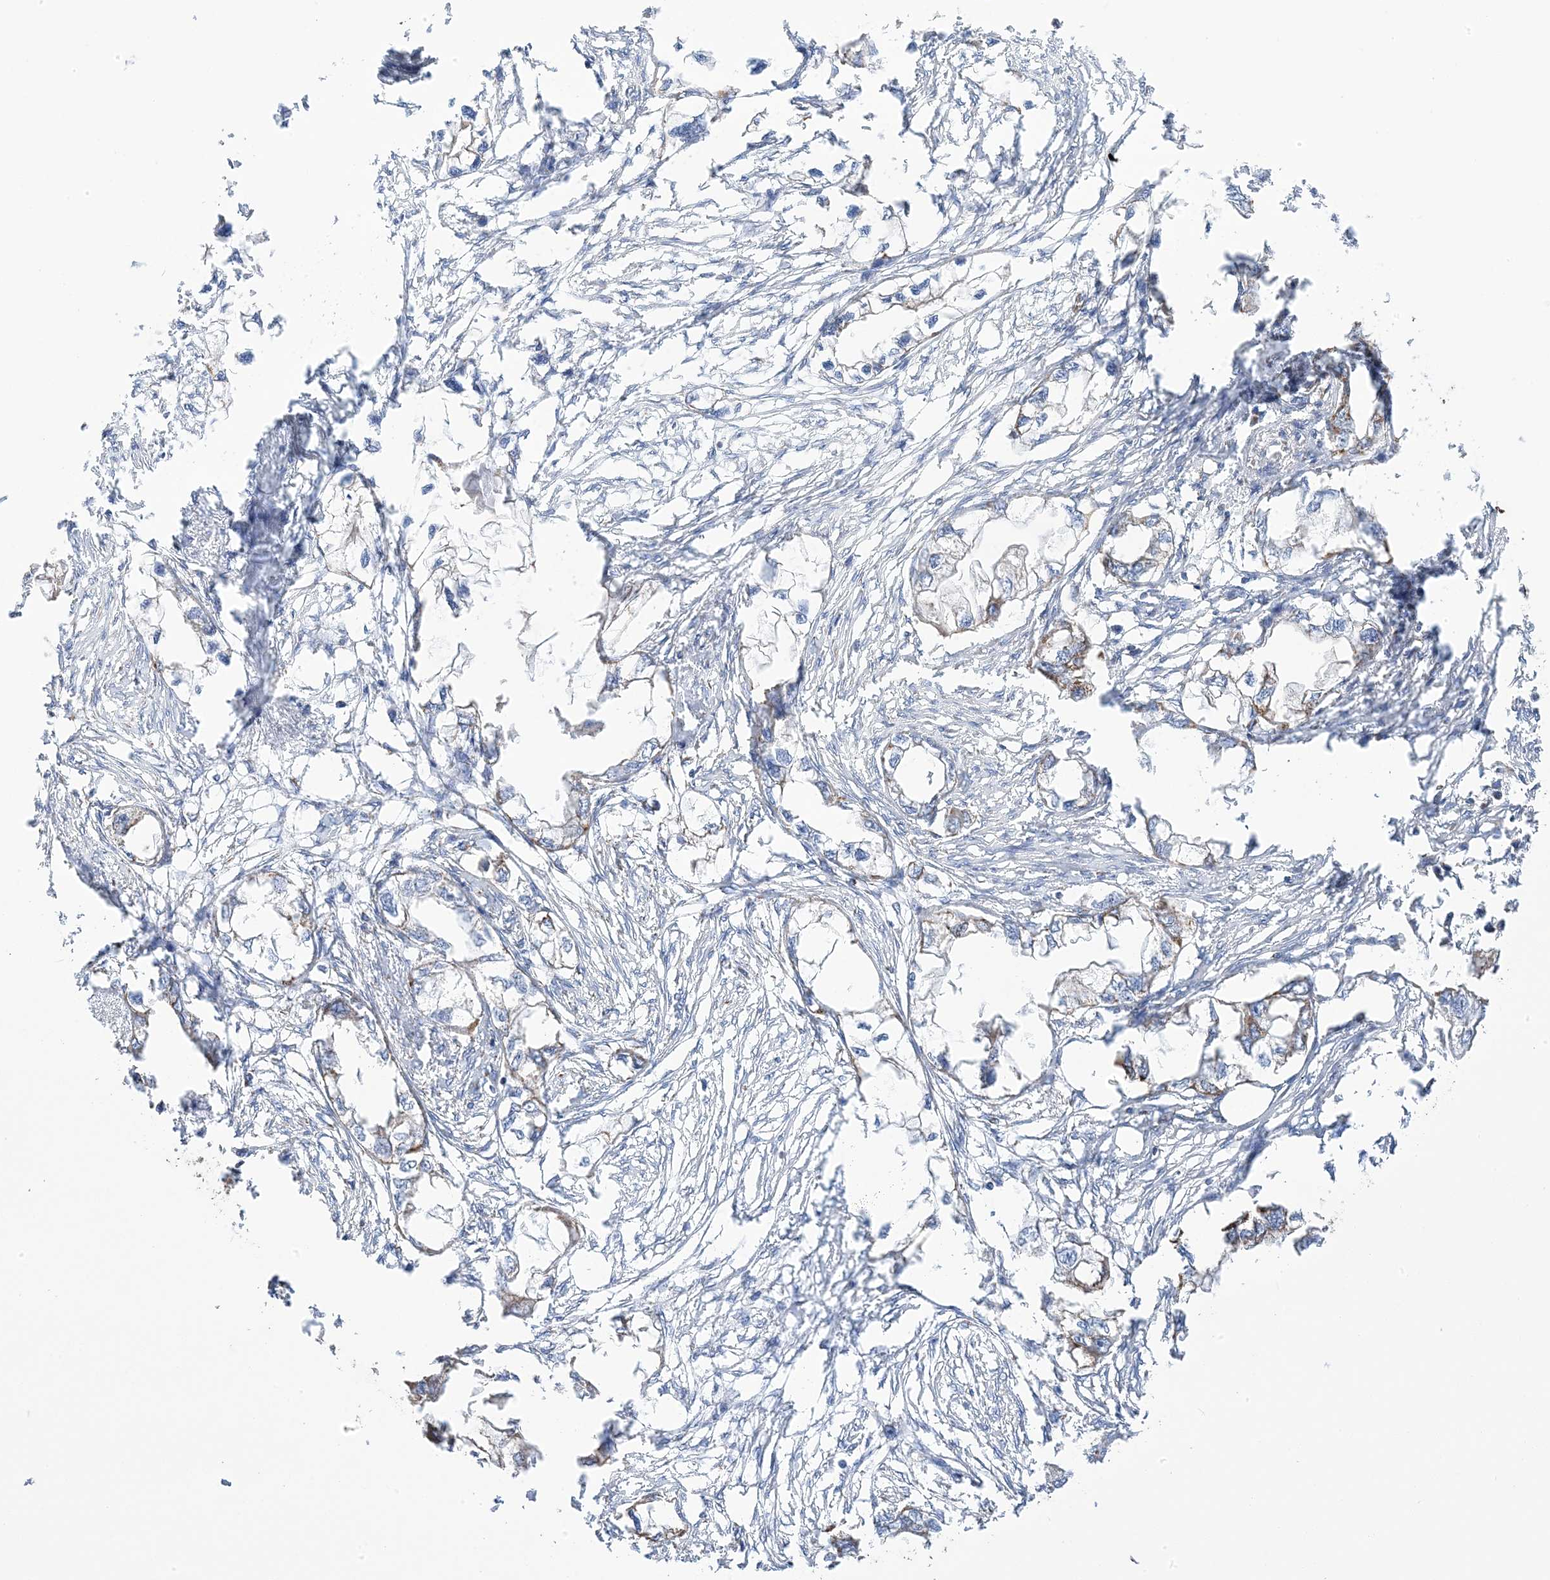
{"staining": {"intensity": "moderate", "quantity": "25%-75%", "location": "cytoplasmic/membranous"}, "tissue": "endometrial cancer", "cell_type": "Tumor cells", "image_type": "cancer", "snomed": [{"axis": "morphology", "description": "Adenocarcinoma, NOS"}, {"axis": "morphology", "description": "Adenocarcinoma, metastatic, NOS"}, {"axis": "topography", "description": "Adipose tissue"}, {"axis": "topography", "description": "Endometrium"}], "caption": "A brown stain labels moderate cytoplasmic/membranous expression of a protein in endometrial metastatic adenocarcinoma tumor cells.", "gene": "GTPBP8", "patient": {"sex": "female", "age": 67}}